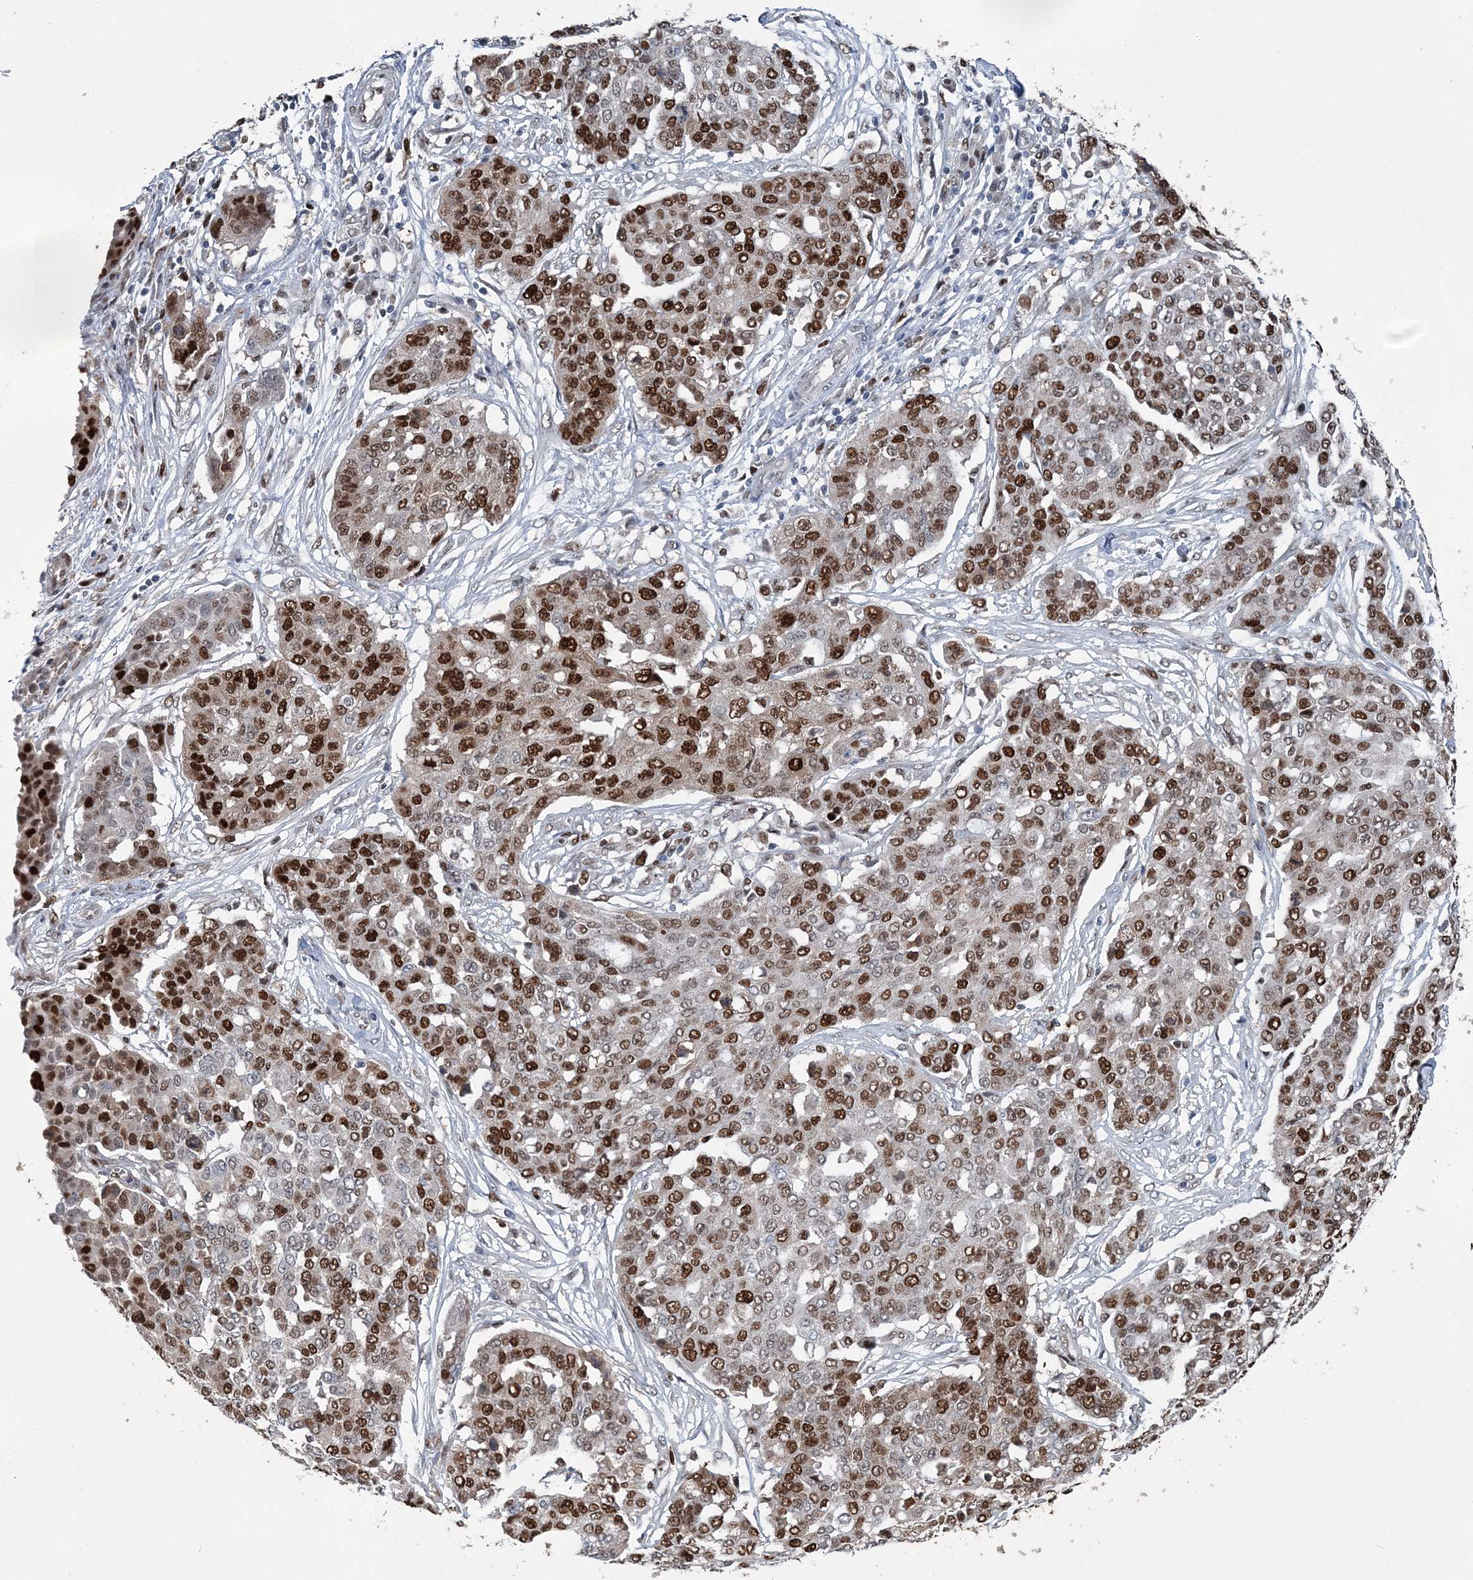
{"staining": {"intensity": "strong", "quantity": ">75%", "location": "nuclear"}, "tissue": "ovarian cancer", "cell_type": "Tumor cells", "image_type": "cancer", "snomed": [{"axis": "morphology", "description": "Cystadenocarcinoma, serous, NOS"}, {"axis": "topography", "description": "Soft tissue"}, {"axis": "topography", "description": "Ovary"}], "caption": "Strong nuclear staining for a protein is appreciated in about >75% of tumor cells of serous cystadenocarcinoma (ovarian) using immunohistochemistry.", "gene": "HAT1", "patient": {"sex": "female", "age": 57}}